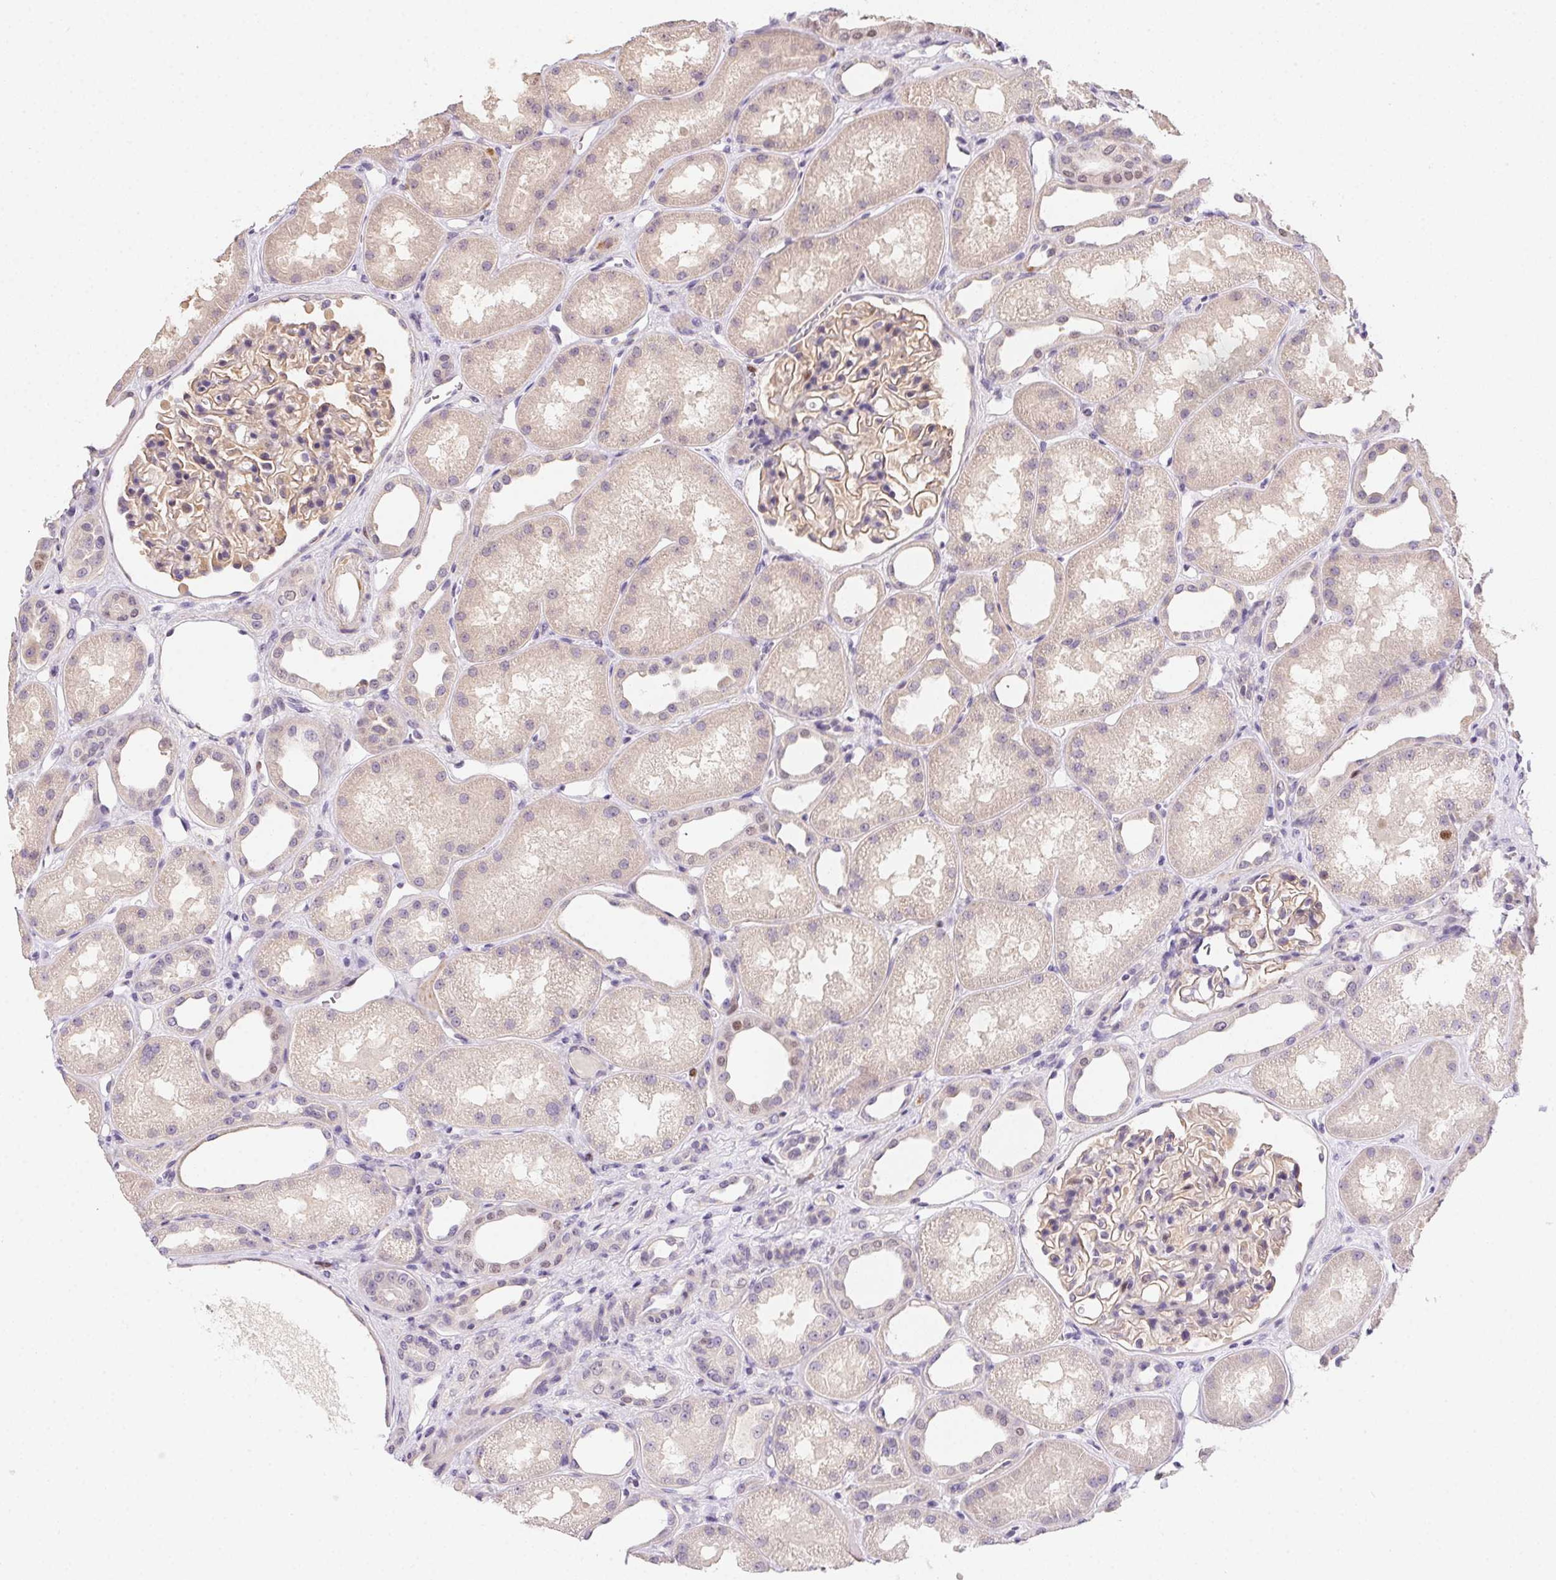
{"staining": {"intensity": "weak", "quantity": "<25%", "location": "cytoplasmic/membranous,nuclear"}, "tissue": "kidney", "cell_type": "Cells in glomeruli", "image_type": "normal", "snomed": [{"axis": "morphology", "description": "Normal tissue, NOS"}, {"axis": "topography", "description": "Kidney"}], "caption": "Immunohistochemistry (IHC) photomicrograph of unremarkable human kidney stained for a protein (brown), which reveals no staining in cells in glomeruli. (DAB immunohistochemistry (IHC), high magnification).", "gene": "HELLS", "patient": {"sex": "male", "age": 61}}